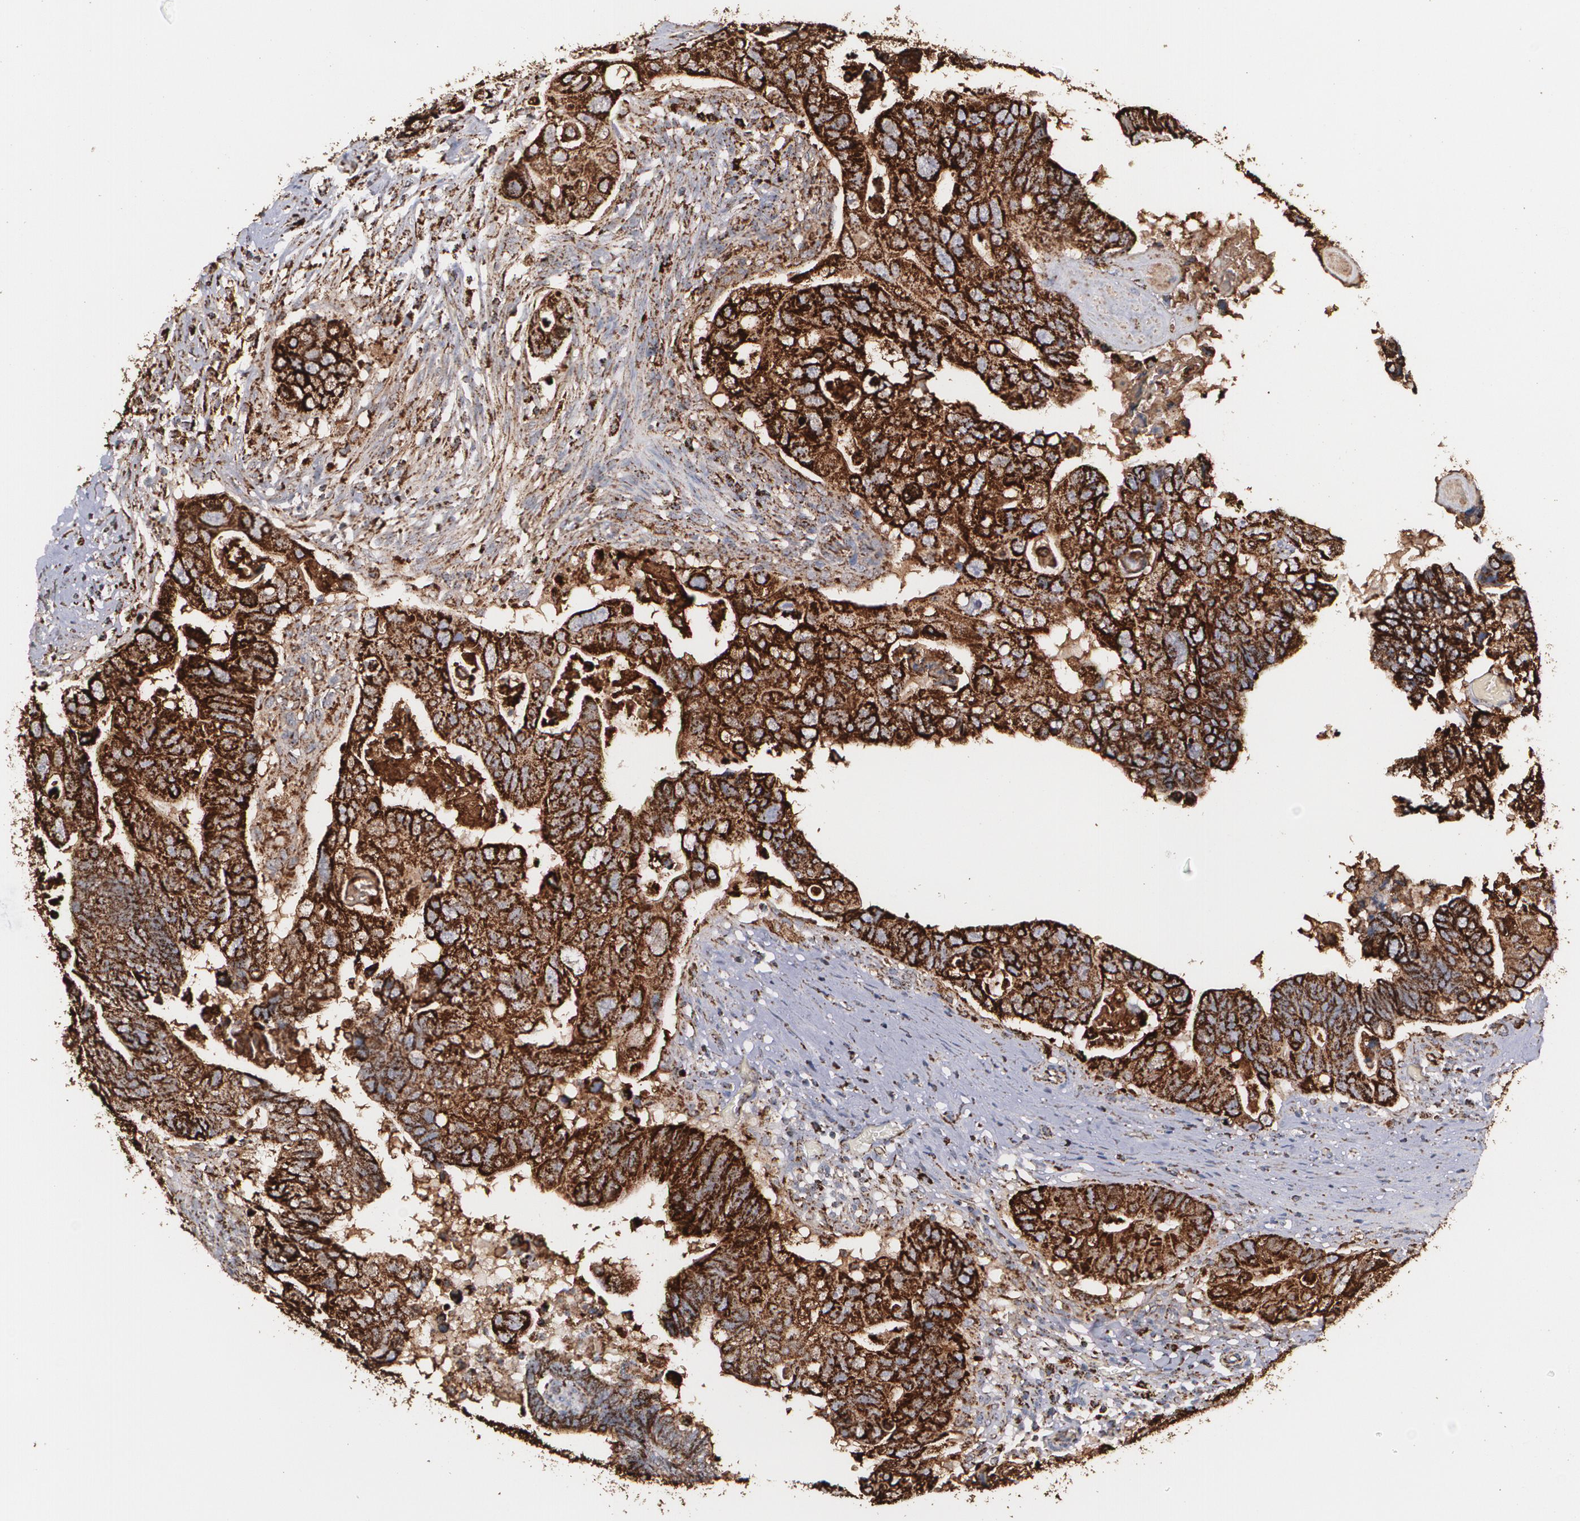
{"staining": {"intensity": "strong", "quantity": ">75%", "location": "cytoplasmic/membranous"}, "tissue": "colorectal cancer", "cell_type": "Tumor cells", "image_type": "cancer", "snomed": [{"axis": "morphology", "description": "Adenocarcinoma, NOS"}, {"axis": "topography", "description": "Rectum"}], "caption": "Protein analysis of colorectal cancer tissue reveals strong cytoplasmic/membranous expression in approximately >75% of tumor cells.", "gene": "HSPD1", "patient": {"sex": "male", "age": 53}}